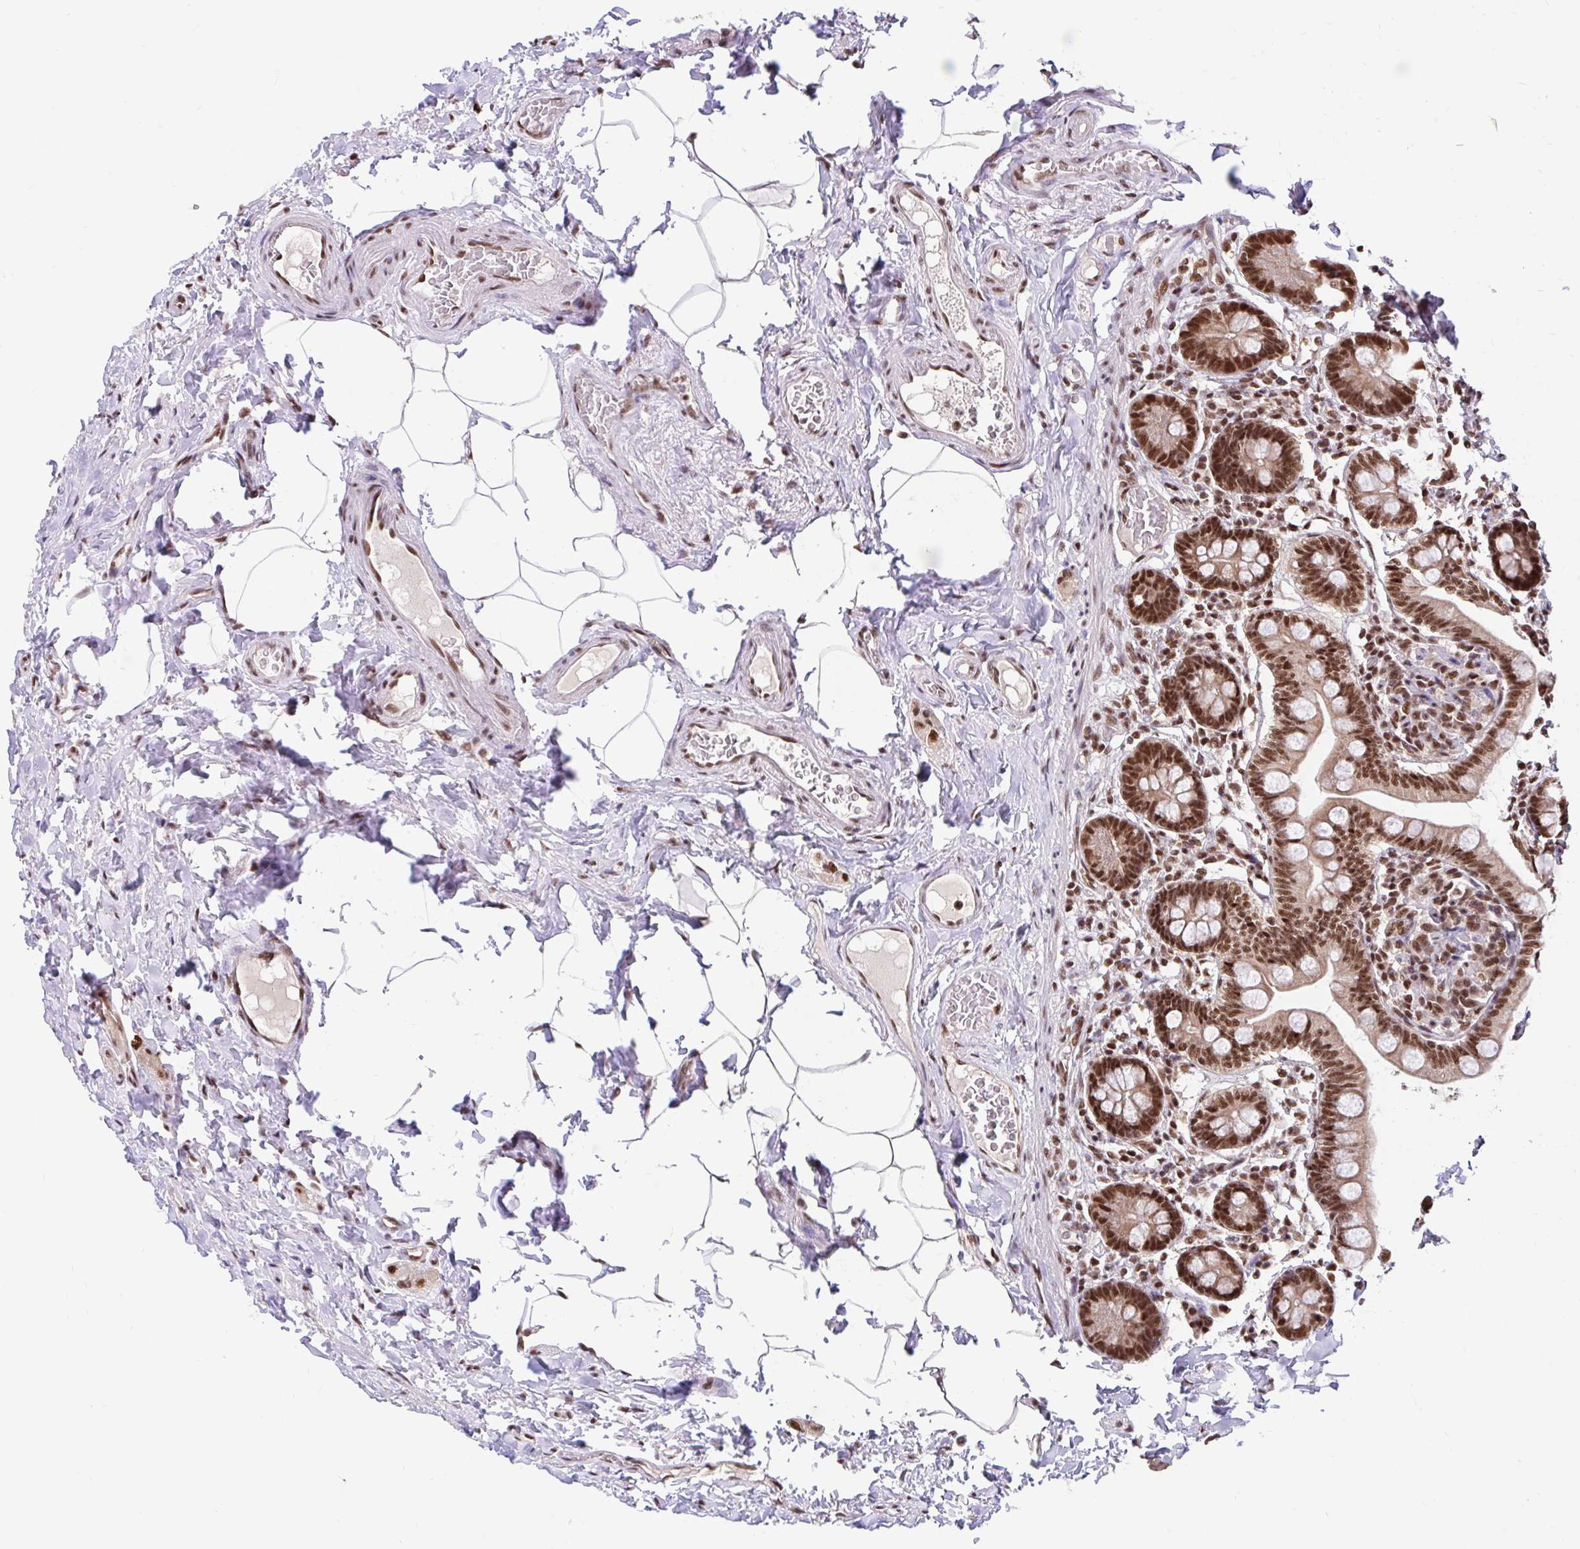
{"staining": {"intensity": "strong", "quantity": ">75%", "location": "nuclear"}, "tissue": "small intestine", "cell_type": "Glandular cells", "image_type": "normal", "snomed": [{"axis": "morphology", "description": "Normal tissue, NOS"}, {"axis": "topography", "description": "Small intestine"}], "caption": "High-power microscopy captured an IHC micrograph of normal small intestine, revealing strong nuclear expression in about >75% of glandular cells.", "gene": "ABCA9", "patient": {"sex": "female", "age": 64}}